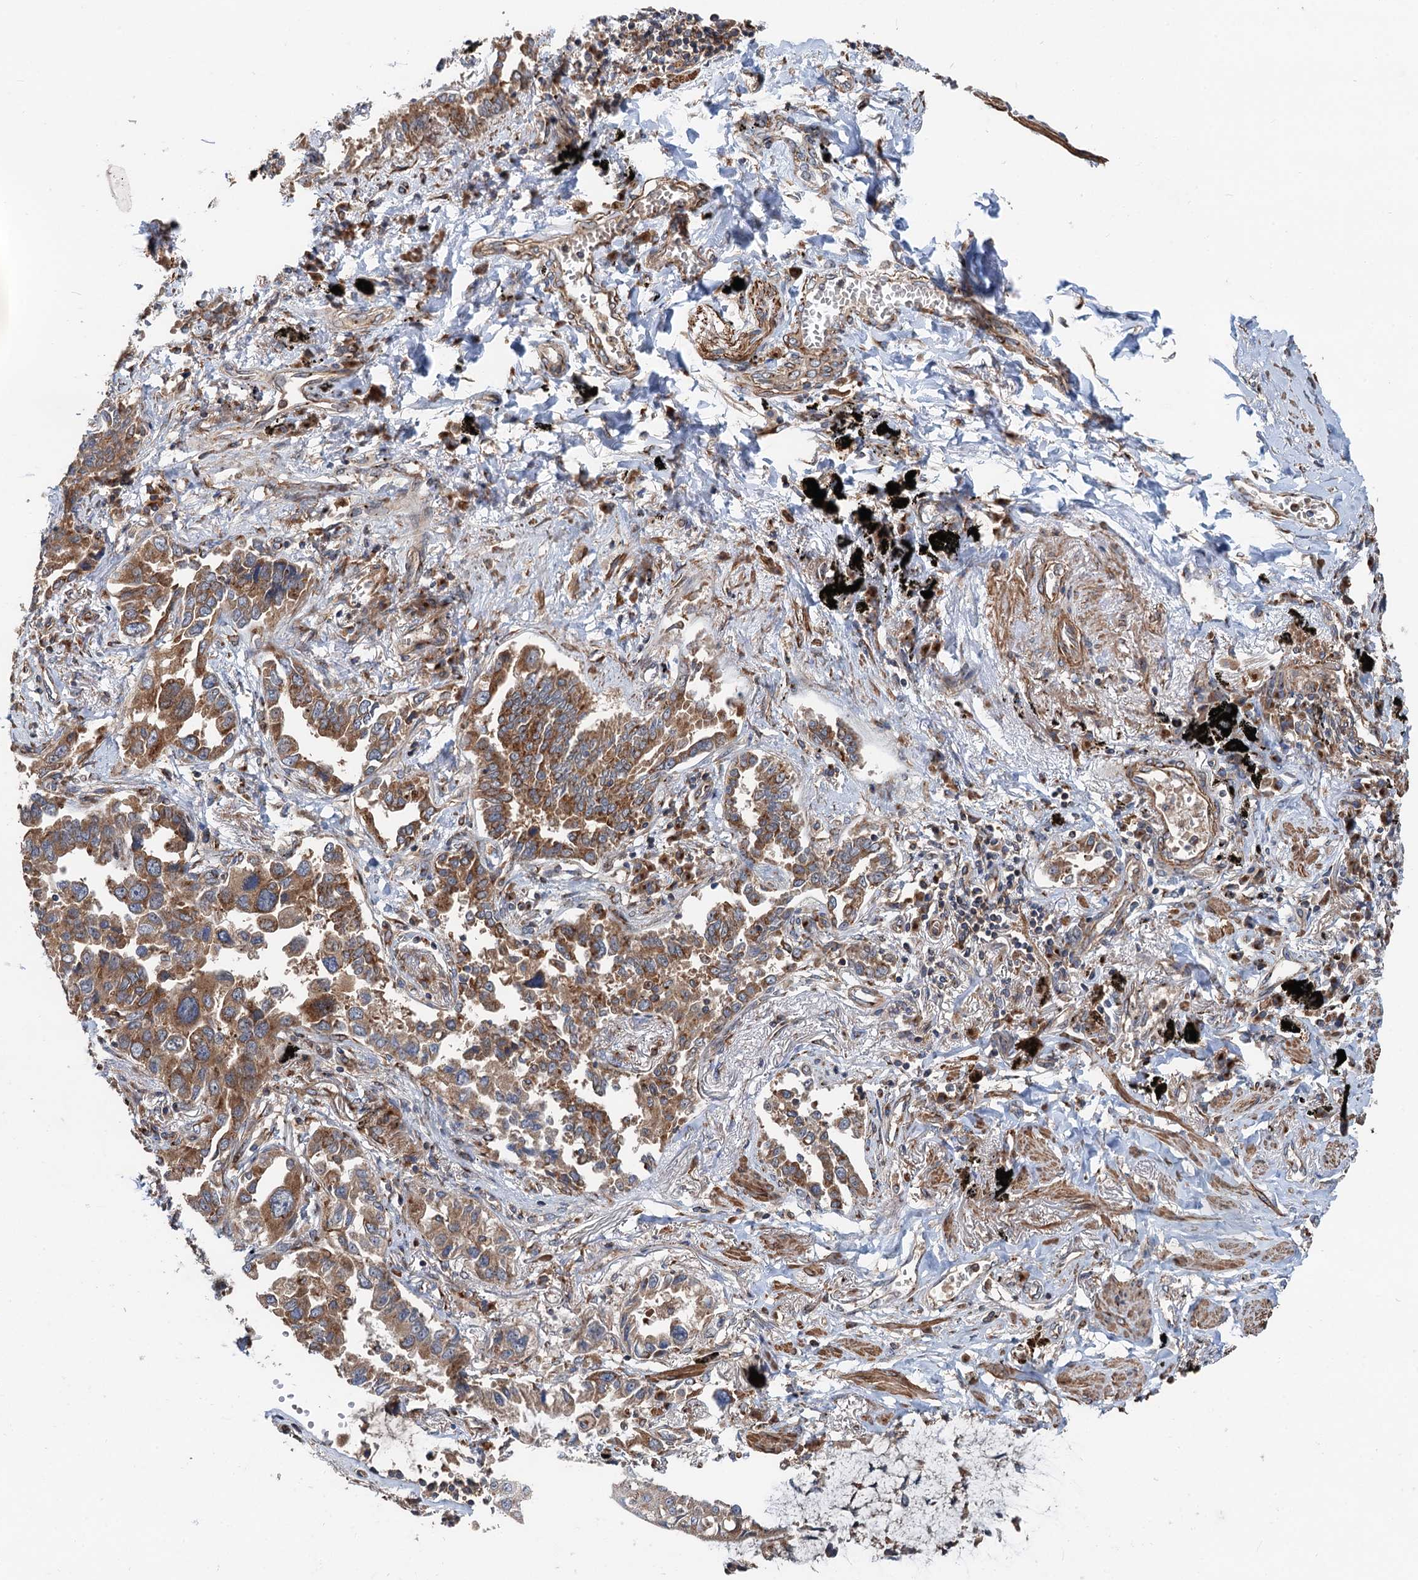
{"staining": {"intensity": "moderate", "quantity": ">75%", "location": "cytoplasmic/membranous"}, "tissue": "lung cancer", "cell_type": "Tumor cells", "image_type": "cancer", "snomed": [{"axis": "morphology", "description": "Adenocarcinoma, NOS"}, {"axis": "topography", "description": "Lung"}], "caption": "An IHC image of tumor tissue is shown. Protein staining in brown labels moderate cytoplasmic/membranous positivity in adenocarcinoma (lung) within tumor cells.", "gene": "ANKRD26", "patient": {"sex": "male", "age": 67}}